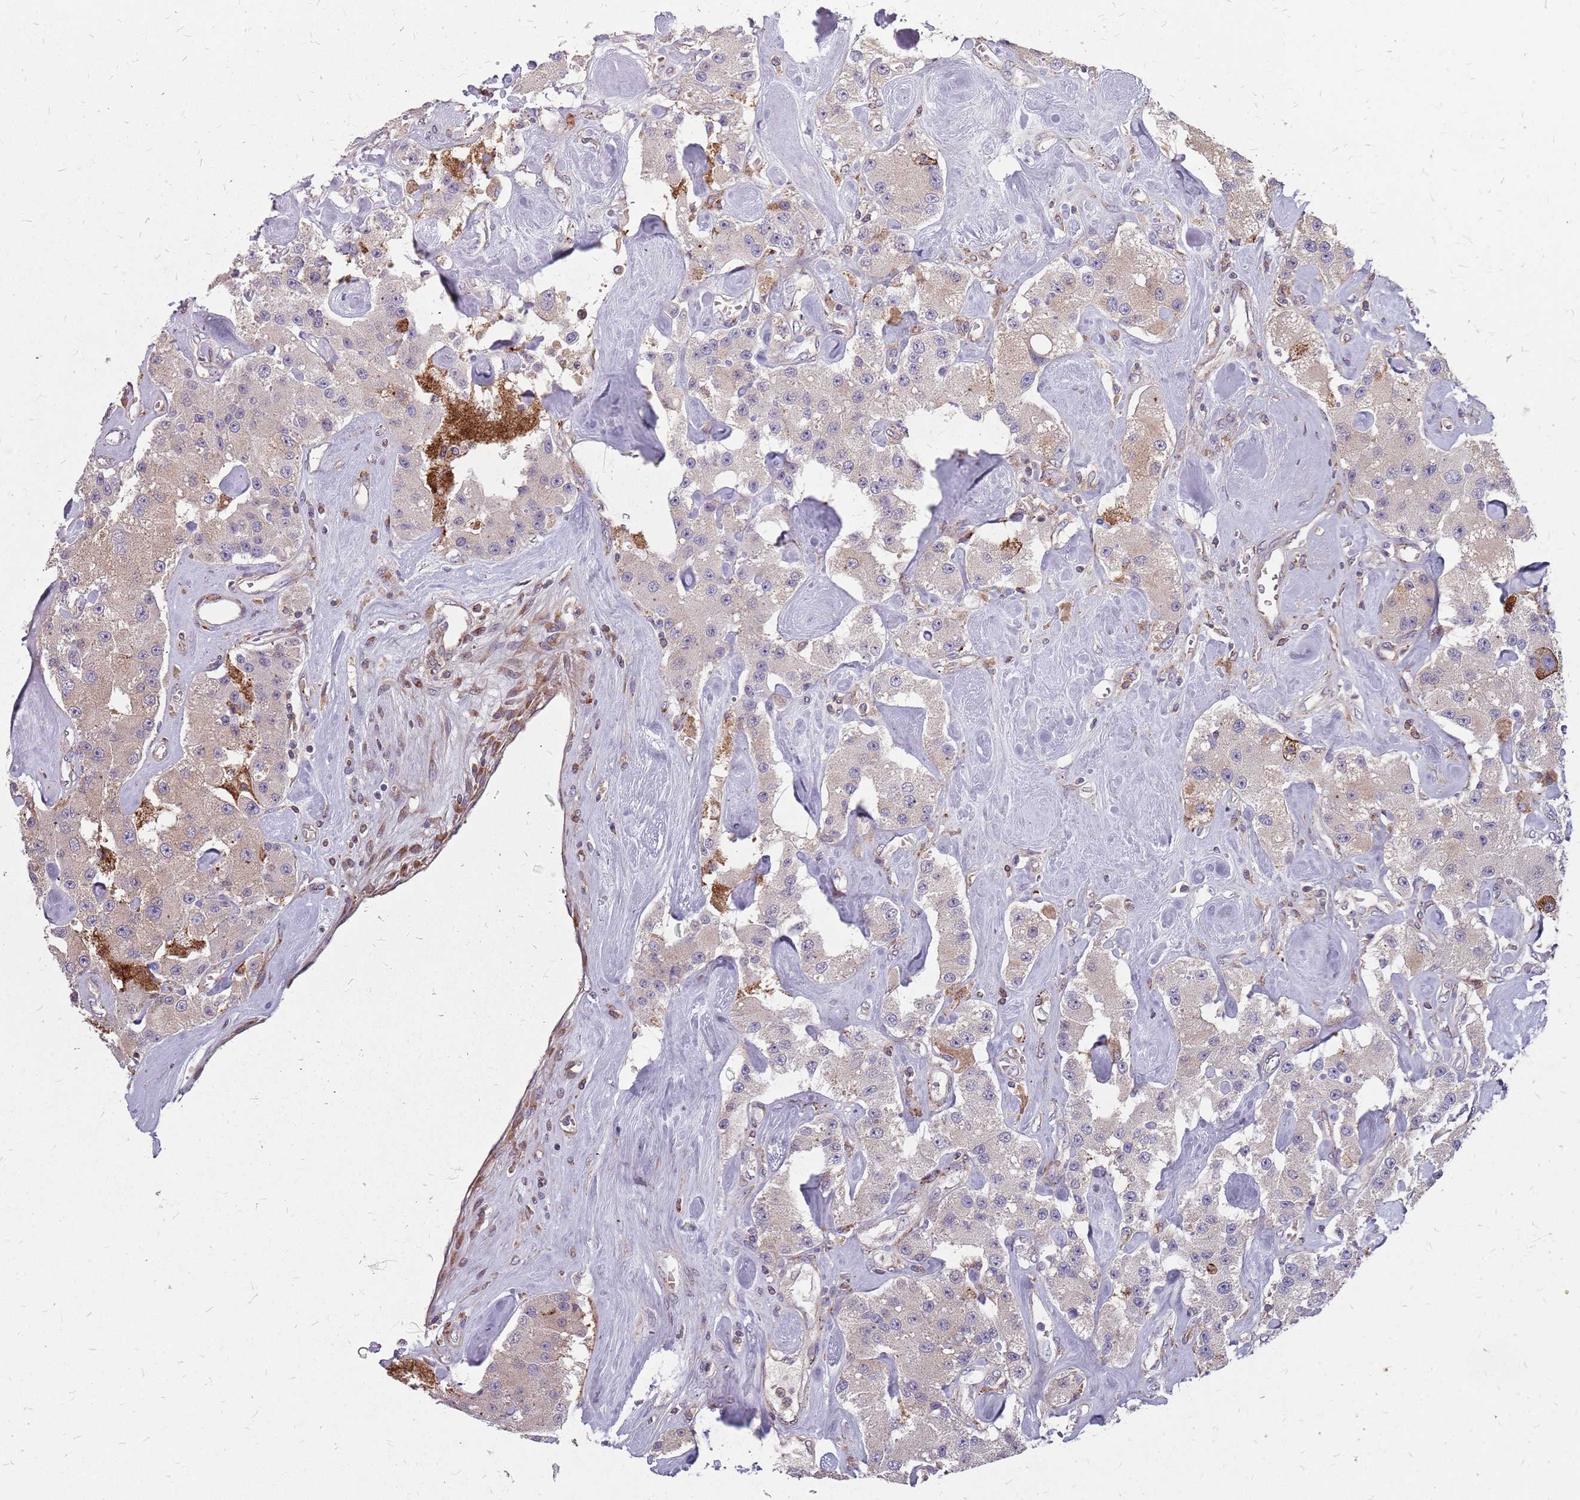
{"staining": {"intensity": "negative", "quantity": "none", "location": "none"}, "tissue": "carcinoid", "cell_type": "Tumor cells", "image_type": "cancer", "snomed": [{"axis": "morphology", "description": "Carcinoid, malignant, NOS"}, {"axis": "topography", "description": "Pancreas"}], "caption": "DAB immunohistochemical staining of carcinoid exhibits no significant positivity in tumor cells.", "gene": "NME4", "patient": {"sex": "male", "age": 41}}